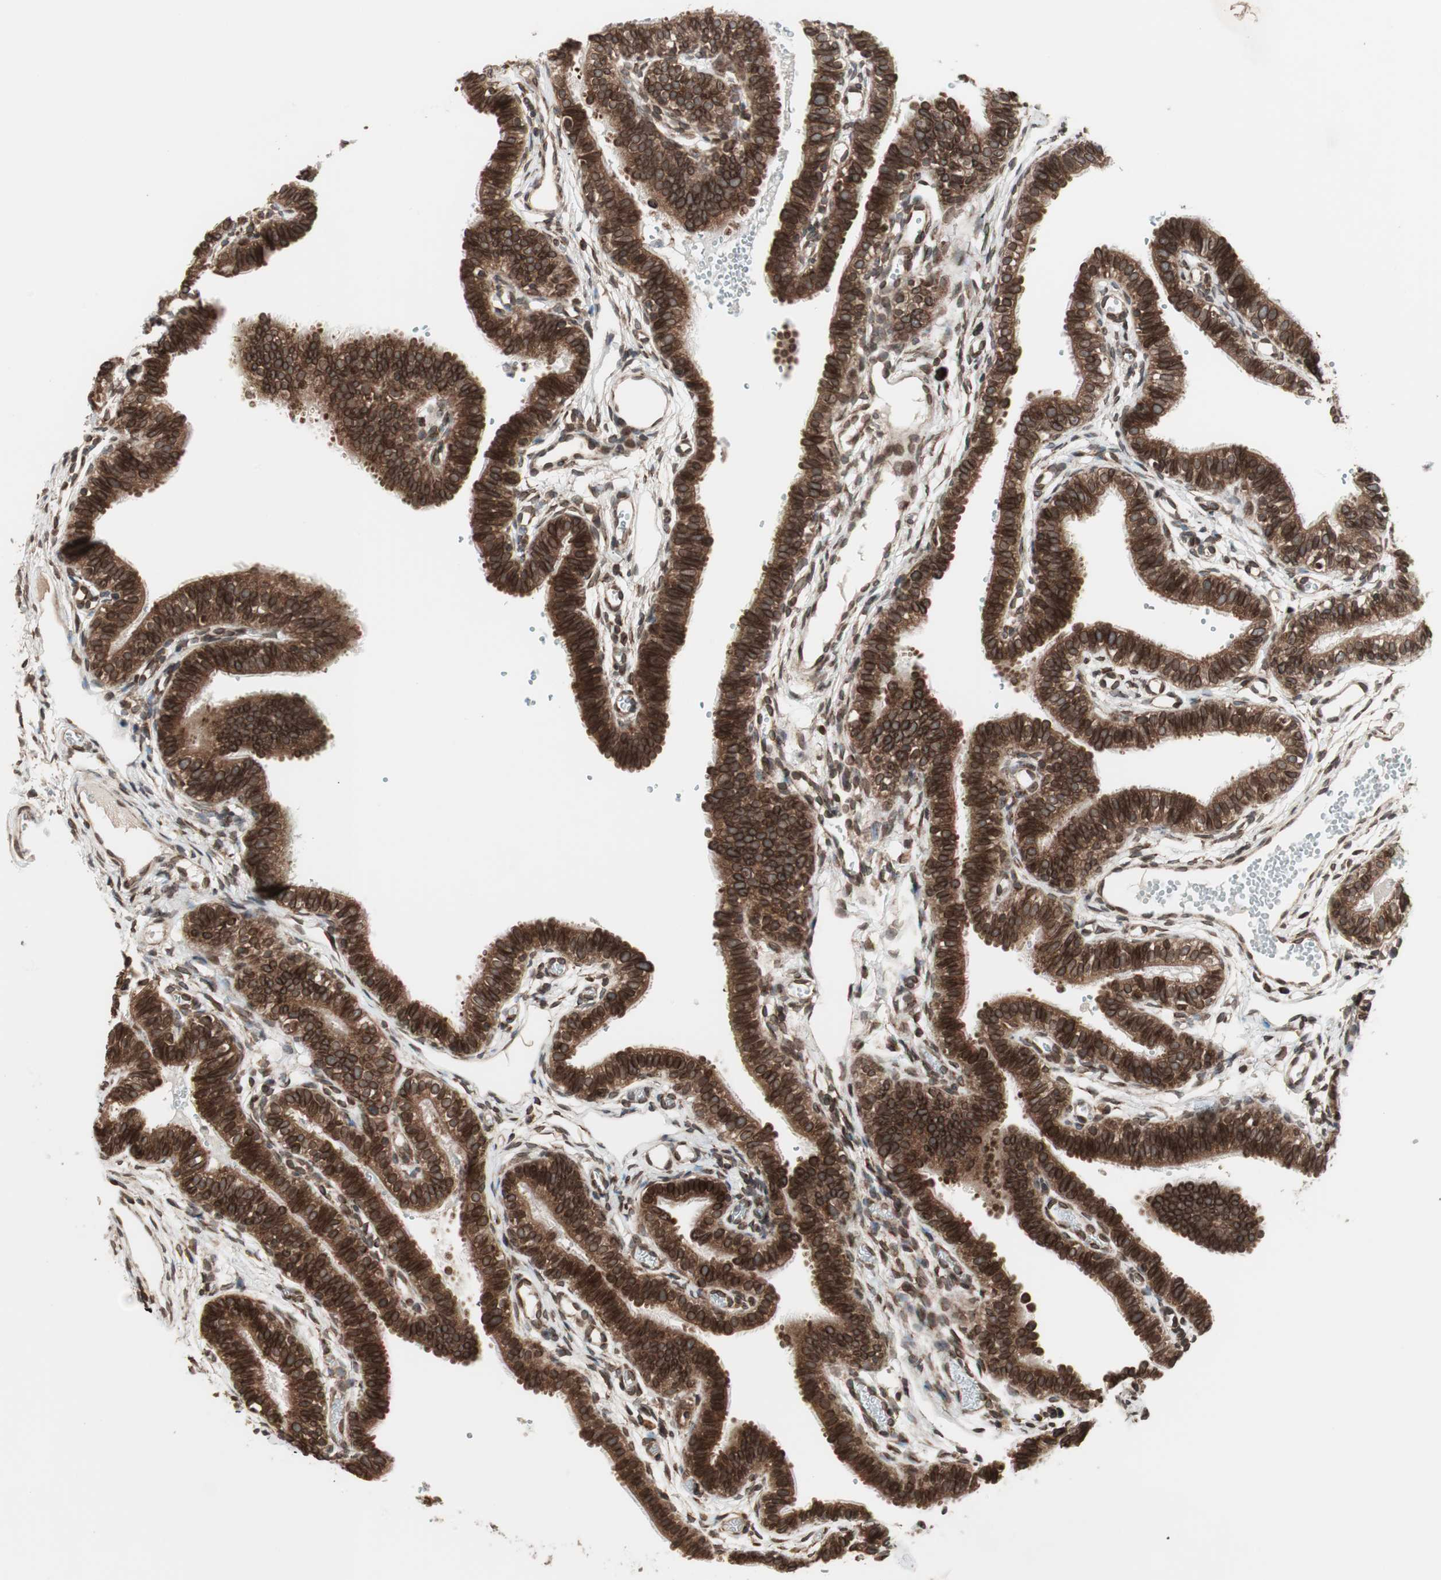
{"staining": {"intensity": "strong", "quantity": ">75%", "location": "cytoplasmic/membranous,nuclear"}, "tissue": "fallopian tube", "cell_type": "Glandular cells", "image_type": "normal", "snomed": [{"axis": "morphology", "description": "Normal tissue, NOS"}, {"axis": "topography", "description": "Fallopian tube"}, {"axis": "topography", "description": "Placenta"}], "caption": "Protein analysis of normal fallopian tube exhibits strong cytoplasmic/membranous,nuclear positivity in about >75% of glandular cells. The staining was performed using DAB (3,3'-diaminobenzidine) to visualize the protein expression in brown, while the nuclei were stained in blue with hematoxylin (Magnification: 20x).", "gene": "NUP62", "patient": {"sex": "female", "age": 34}}